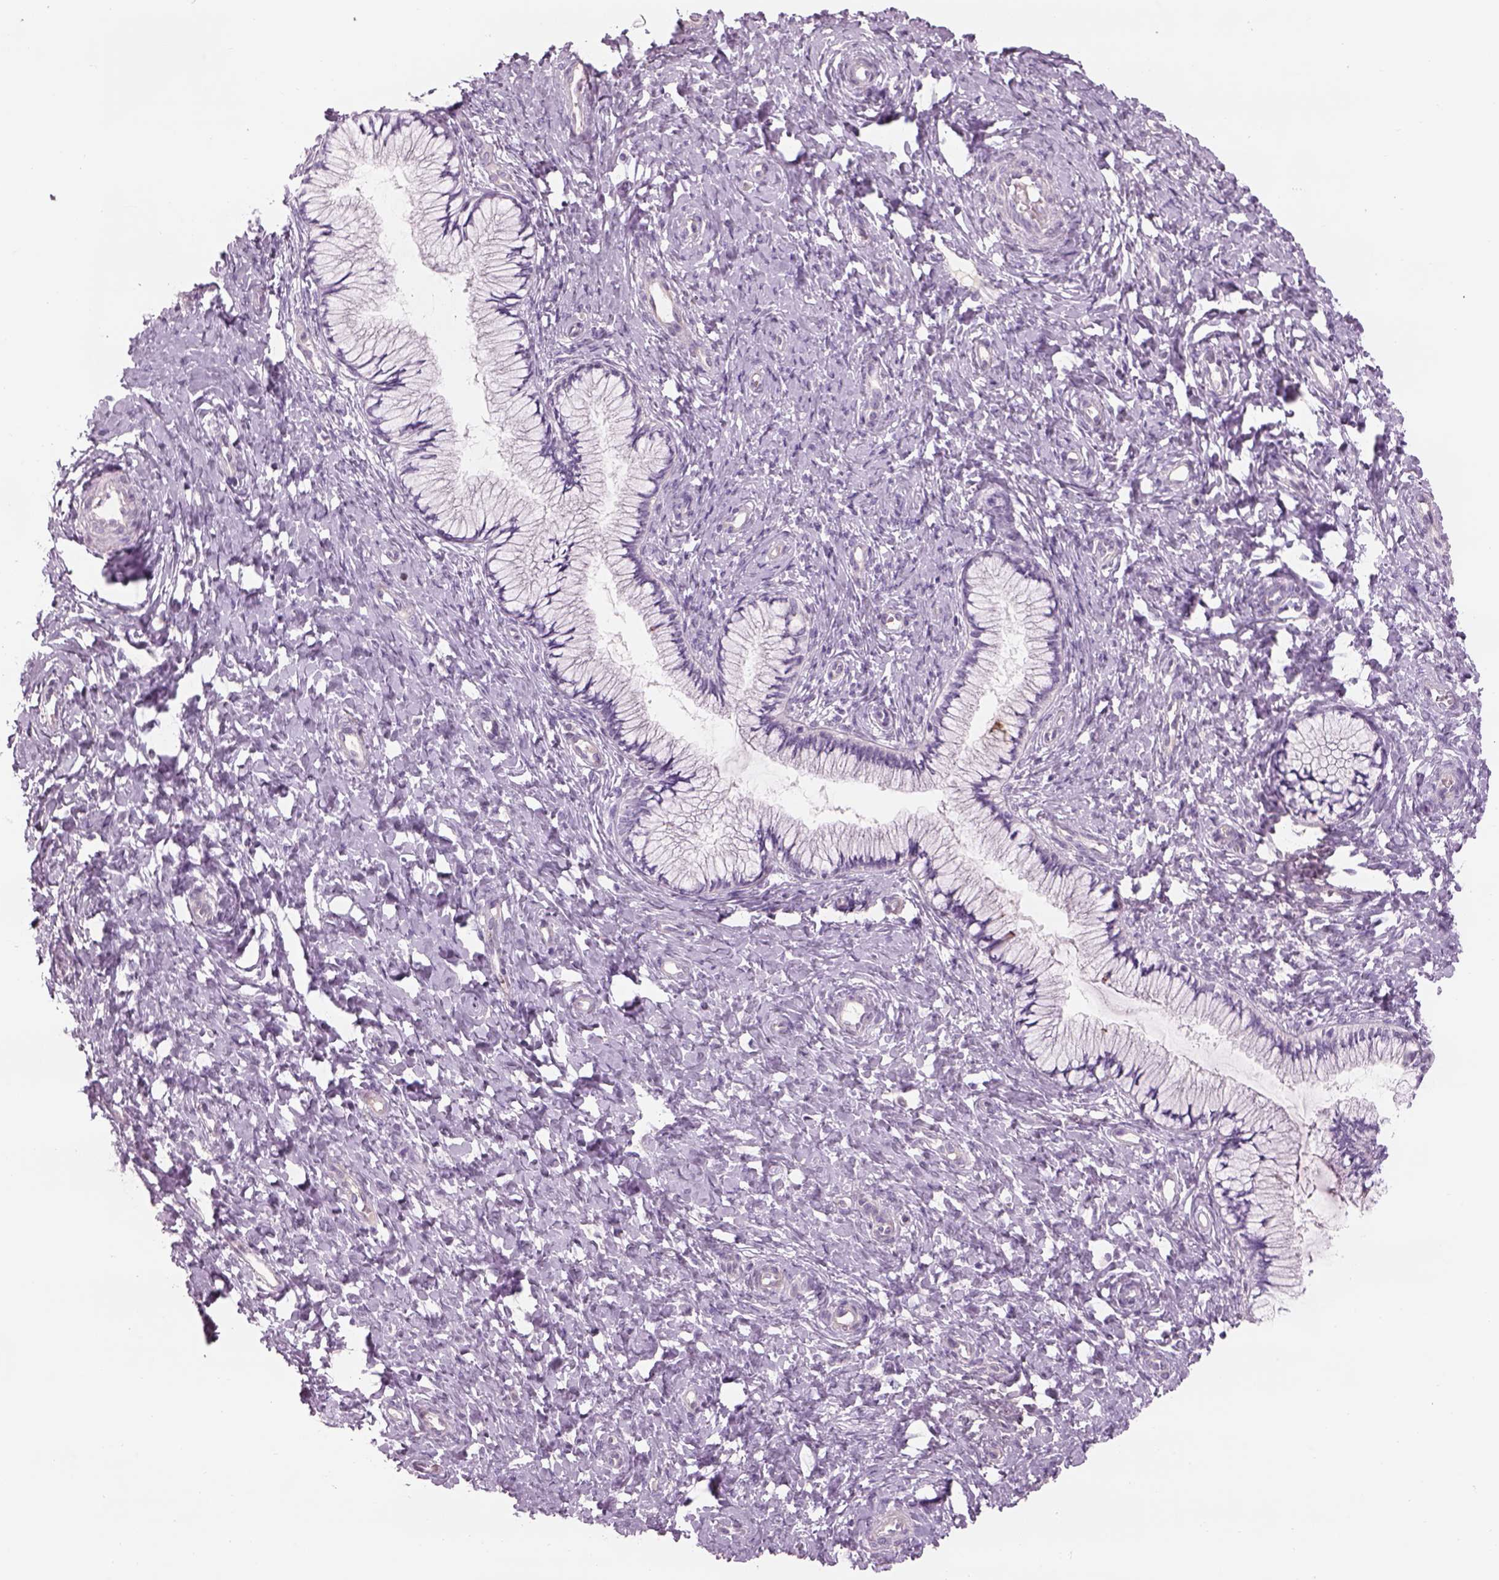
{"staining": {"intensity": "negative", "quantity": "none", "location": "none"}, "tissue": "cervix", "cell_type": "Glandular cells", "image_type": "normal", "snomed": [{"axis": "morphology", "description": "Normal tissue, NOS"}, {"axis": "topography", "description": "Cervix"}], "caption": "Immunohistochemistry (IHC) histopathology image of normal human cervix stained for a protein (brown), which demonstrates no expression in glandular cells.", "gene": "GAS2L2", "patient": {"sex": "female", "age": 37}}